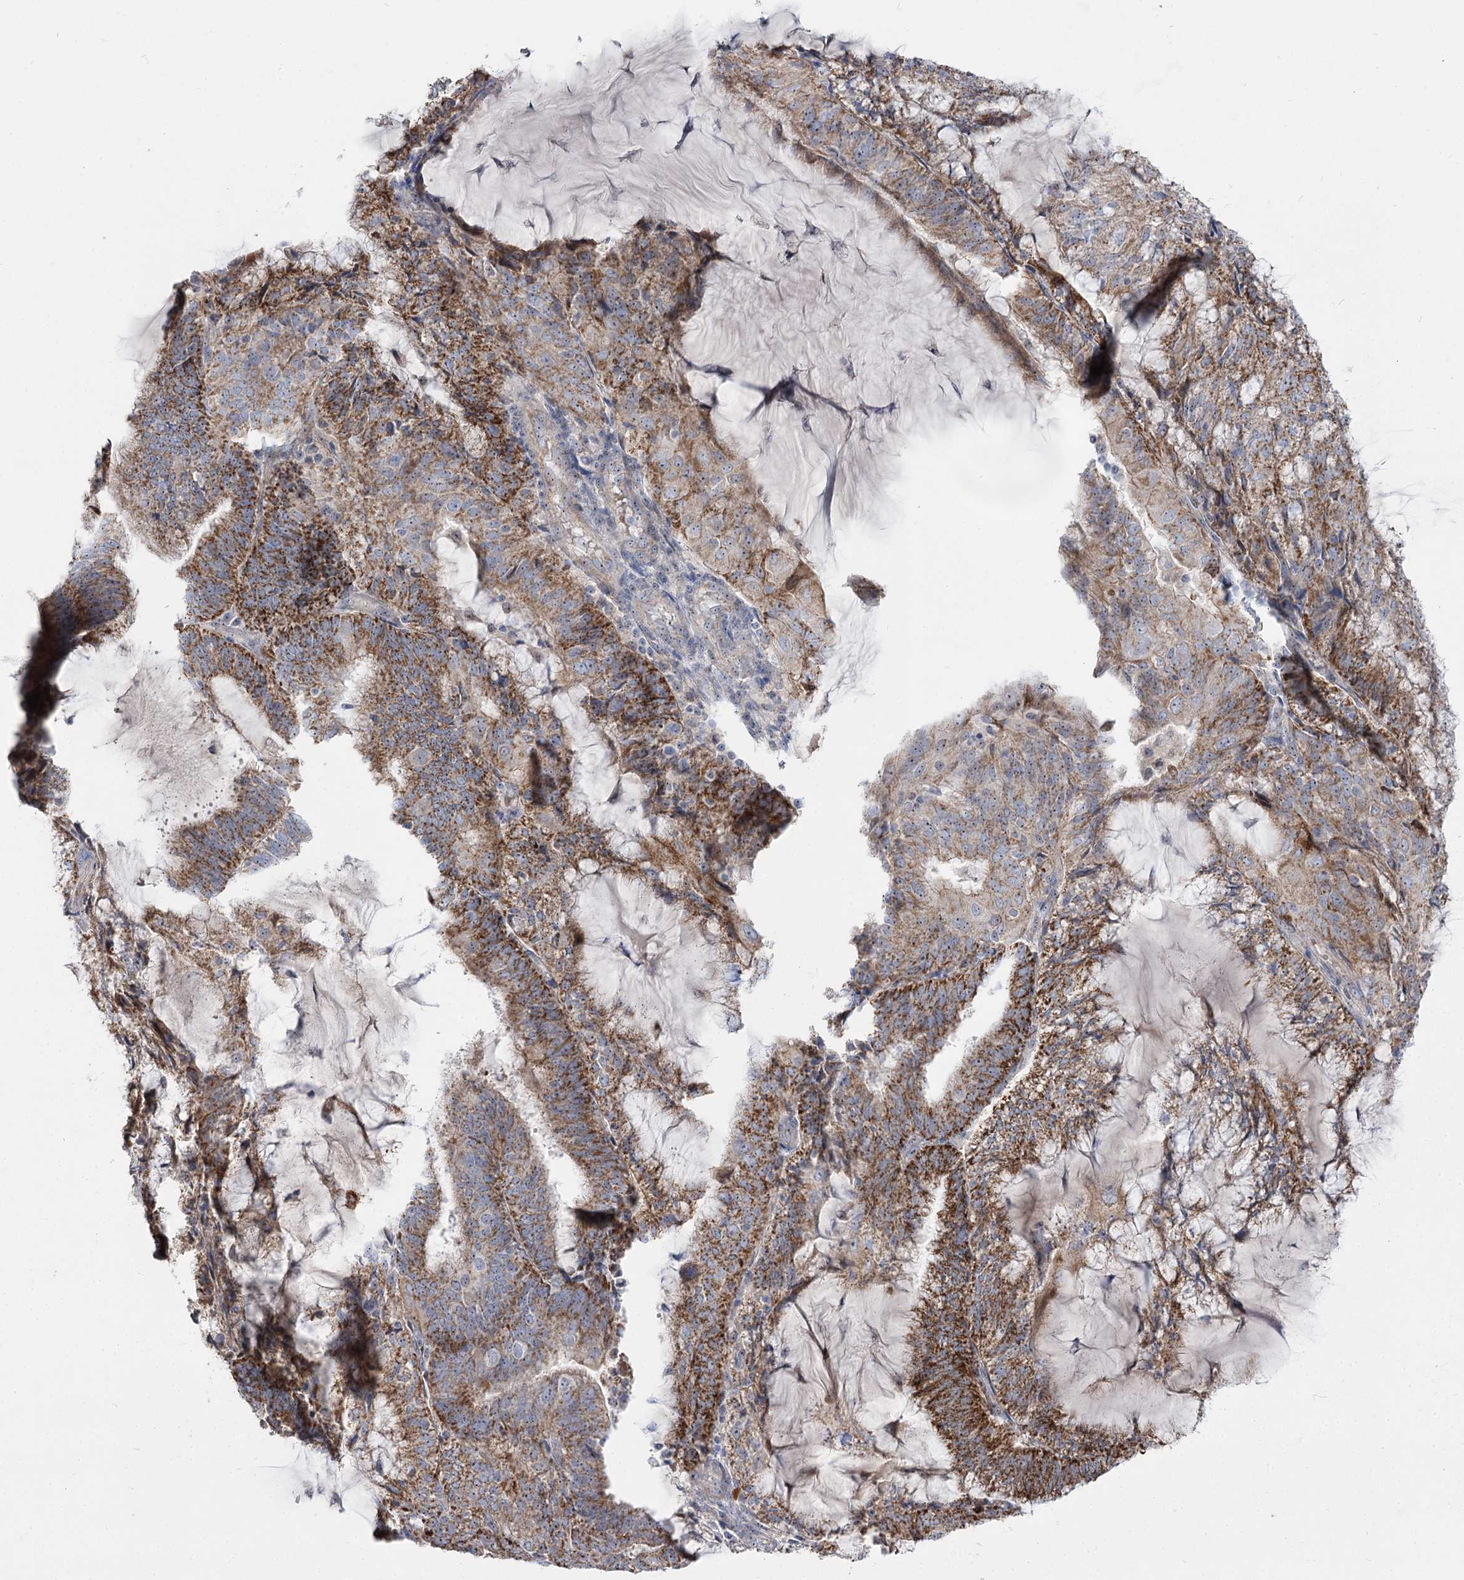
{"staining": {"intensity": "moderate", "quantity": ">75%", "location": "cytoplasmic/membranous"}, "tissue": "endometrial cancer", "cell_type": "Tumor cells", "image_type": "cancer", "snomed": [{"axis": "morphology", "description": "Adenocarcinoma, NOS"}, {"axis": "topography", "description": "Endometrium"}], "caption": "Tumor cells exhibit moderate cytoplasmic/membranous positivity in approximately >75% of cells in endometrial adenocarcinoma. The staining was performed using DAB to visualize the protein expression in brown, while the nuclei were stained in blue with hematoxylin (Magnification: 20x).", "gene": "SUOX", "patient": {"sex": "female", "age": 81}}